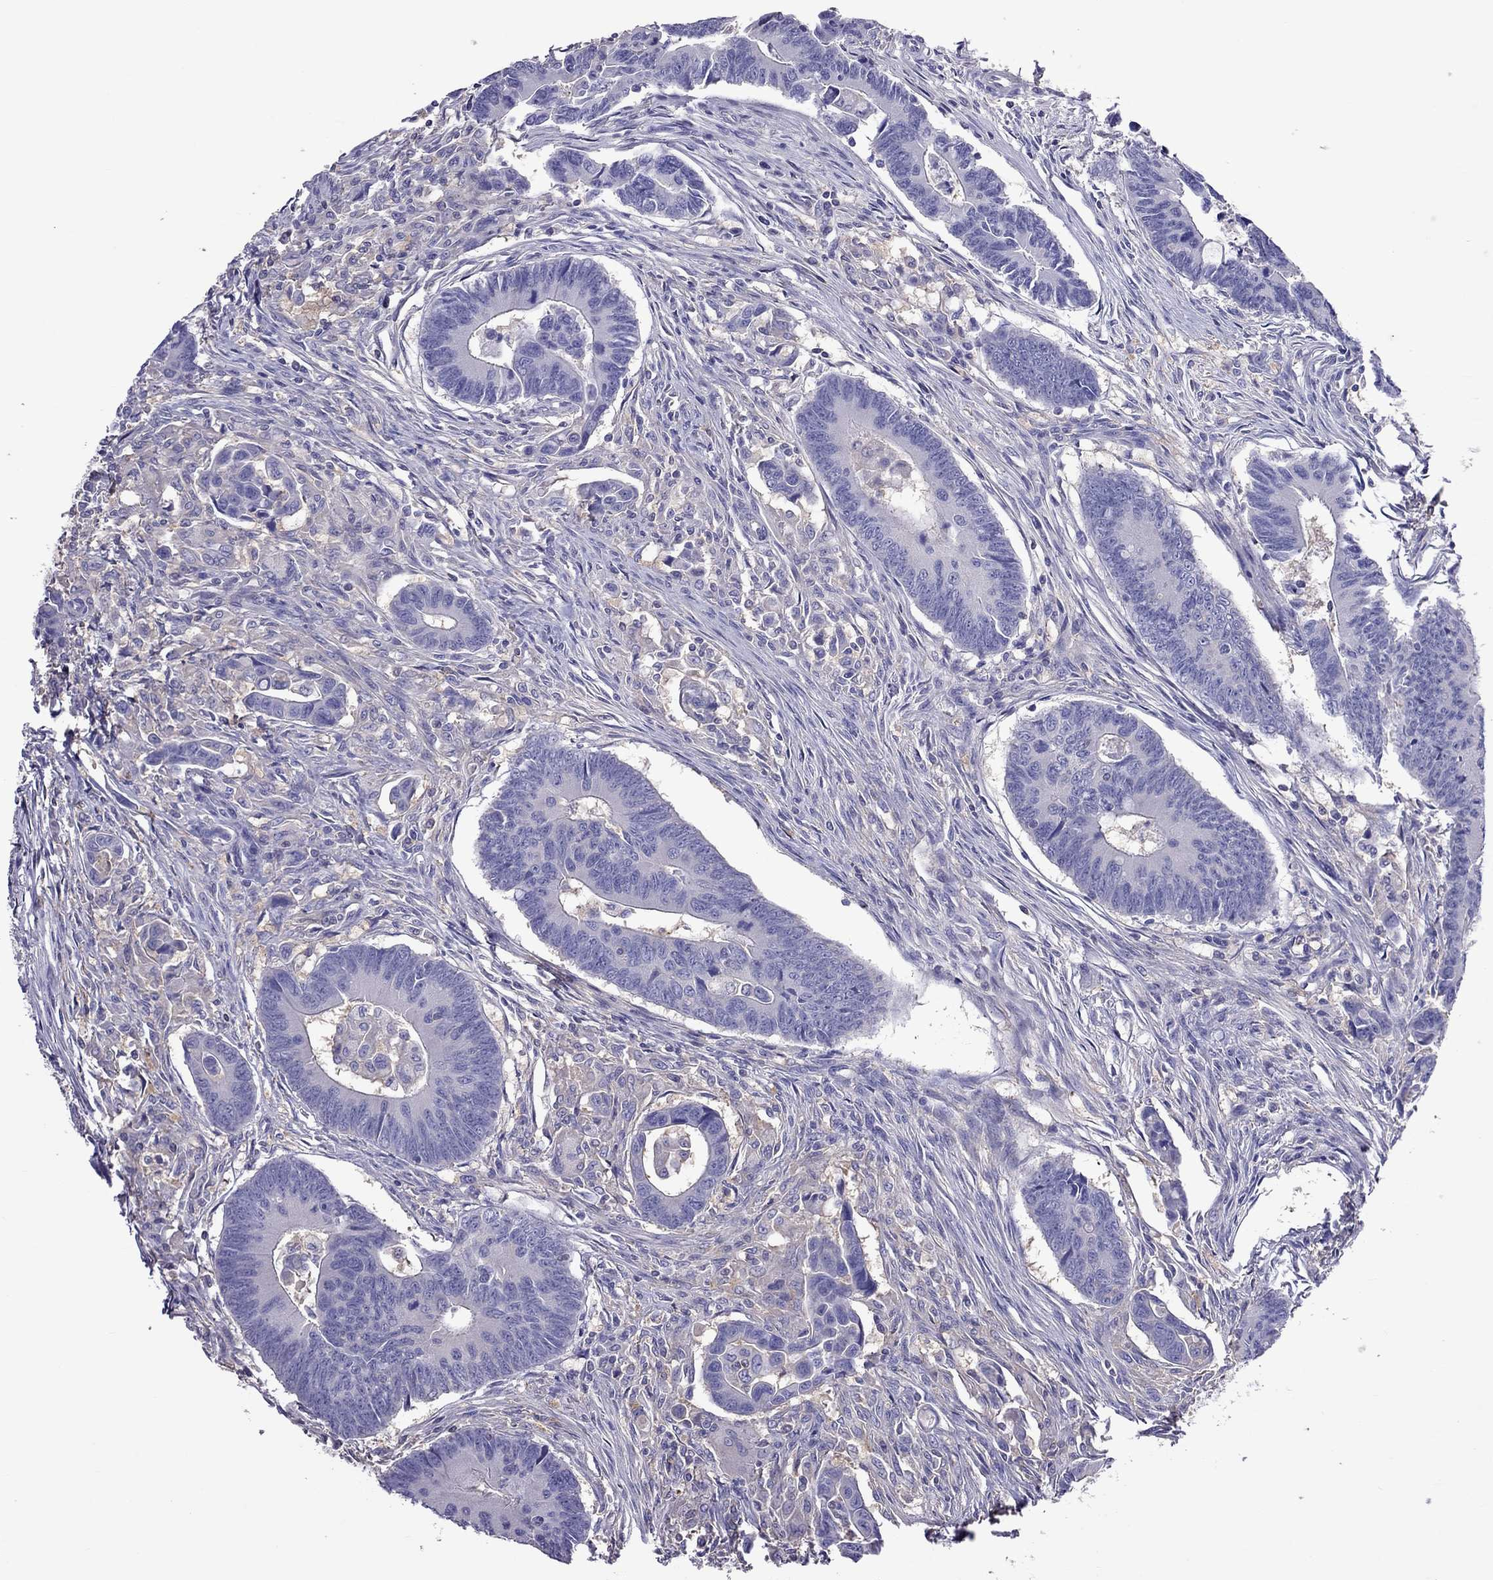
{"staining": {"intensity": "negative", "quantity": "none", "location": "none"}, "tissue": "colorectal cancer", "cell_type": "Tumor cells", "image_type": "cancer", "snomed": [{"axis": "morphology", "description": "Adenocarcinoma, NOS"}, {"axis": "topography", "description": "Rectum"}], "caption": "Immunohistochemical staining of human colorectal adenocarcinoma reveals no significant positivity in tumor cells.", "gene": "TEX22", "patient": {"sex": "male", "age": 67}}